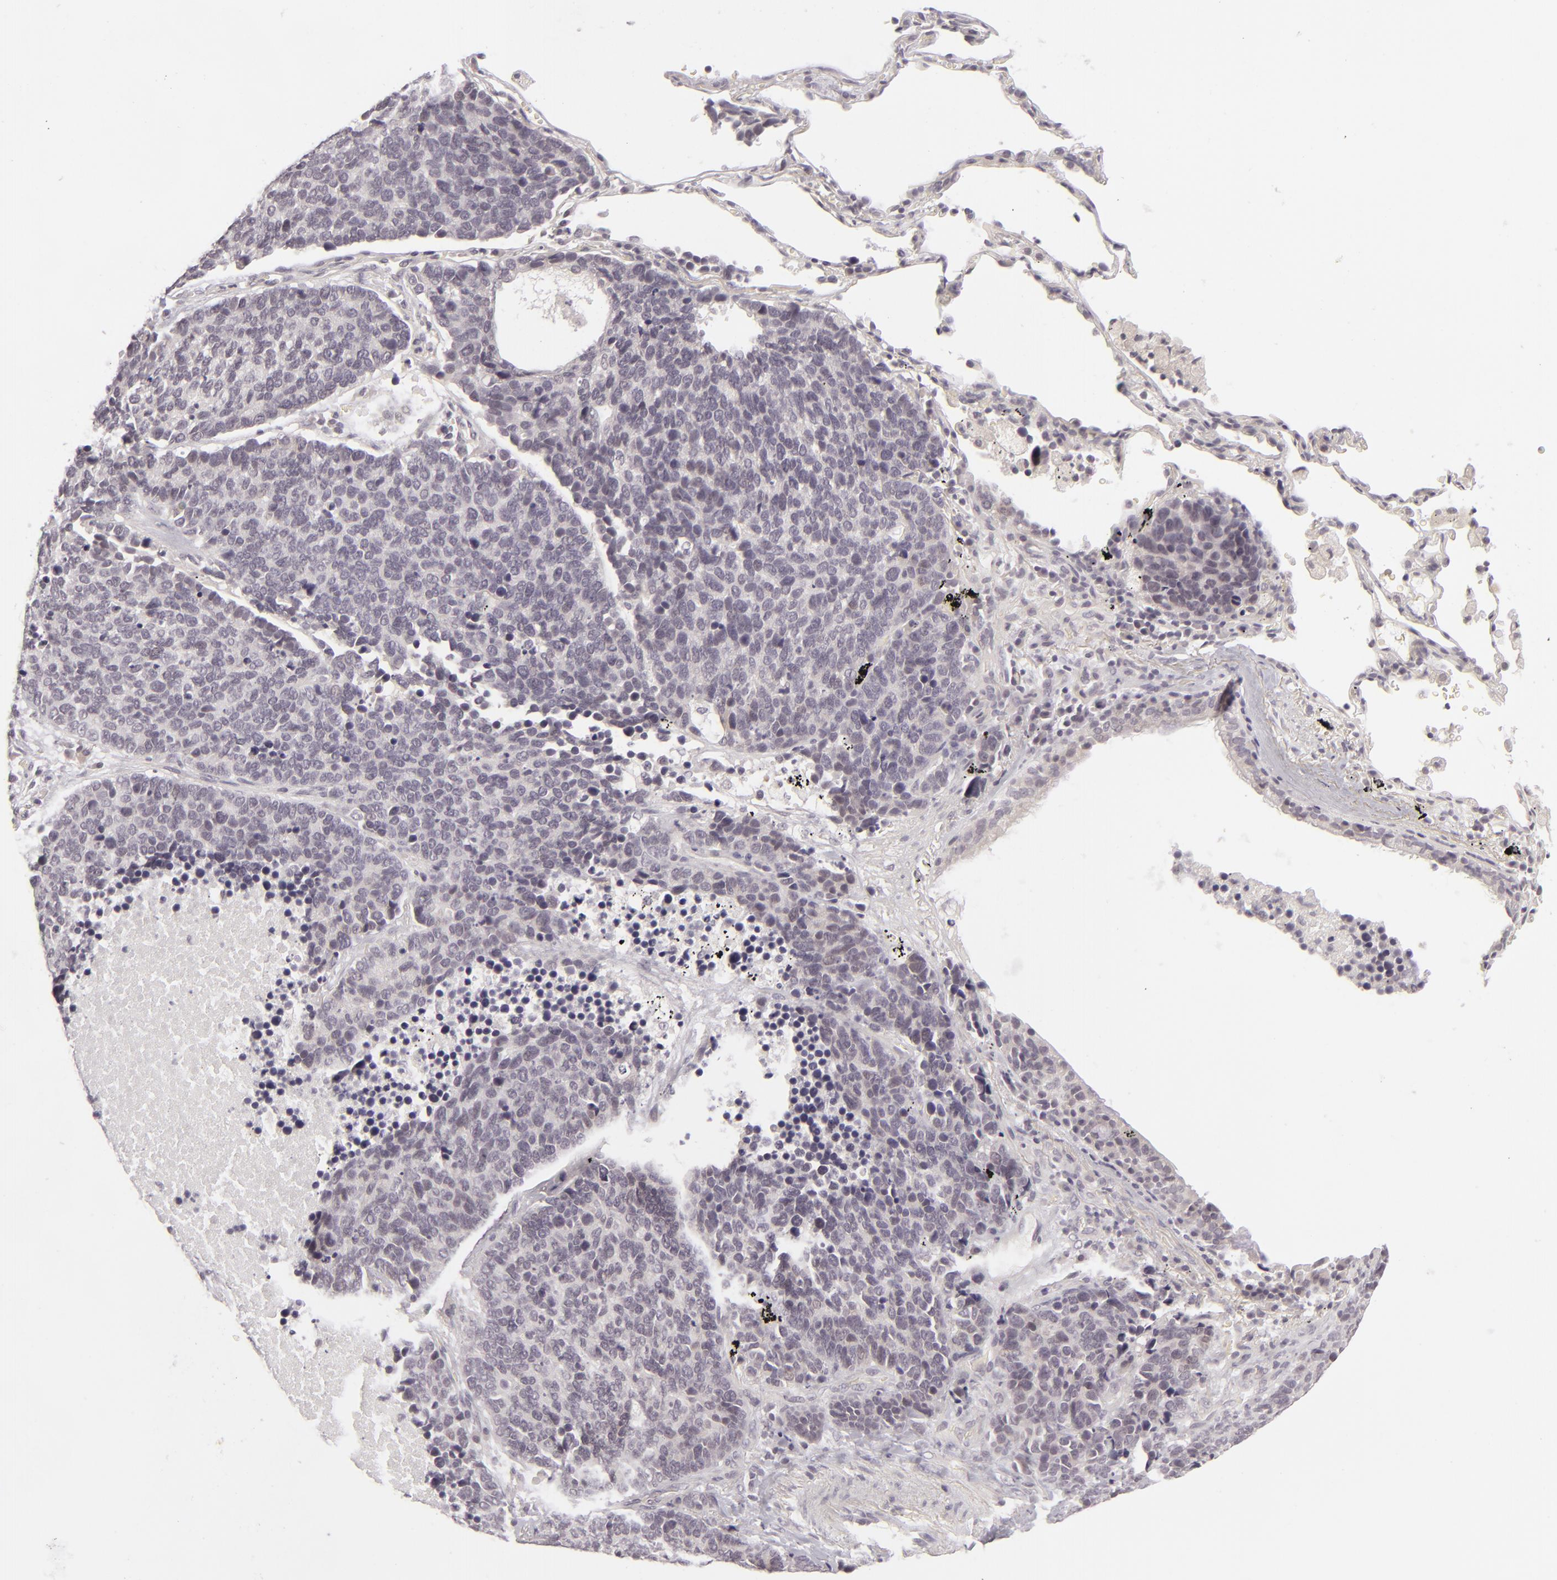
{"staining": {"intensity": "negative", "quantity": "none", "location": "none"}, "tissue": "lung cancer", "cell_type": "Tumor cells", "image_type": "cancer", "snomed": [{"axis": "morphology", "description": "Neoplasm, malignant, NOS"}, {"axis": "topography", "description": "Lung"}], "caption": "This is an IHC image of lung cancer (malignant neoplasm). There is no staining in tumor cells.", "gene": "DLG3", "patient": {"sex": "female", "age": 75}}